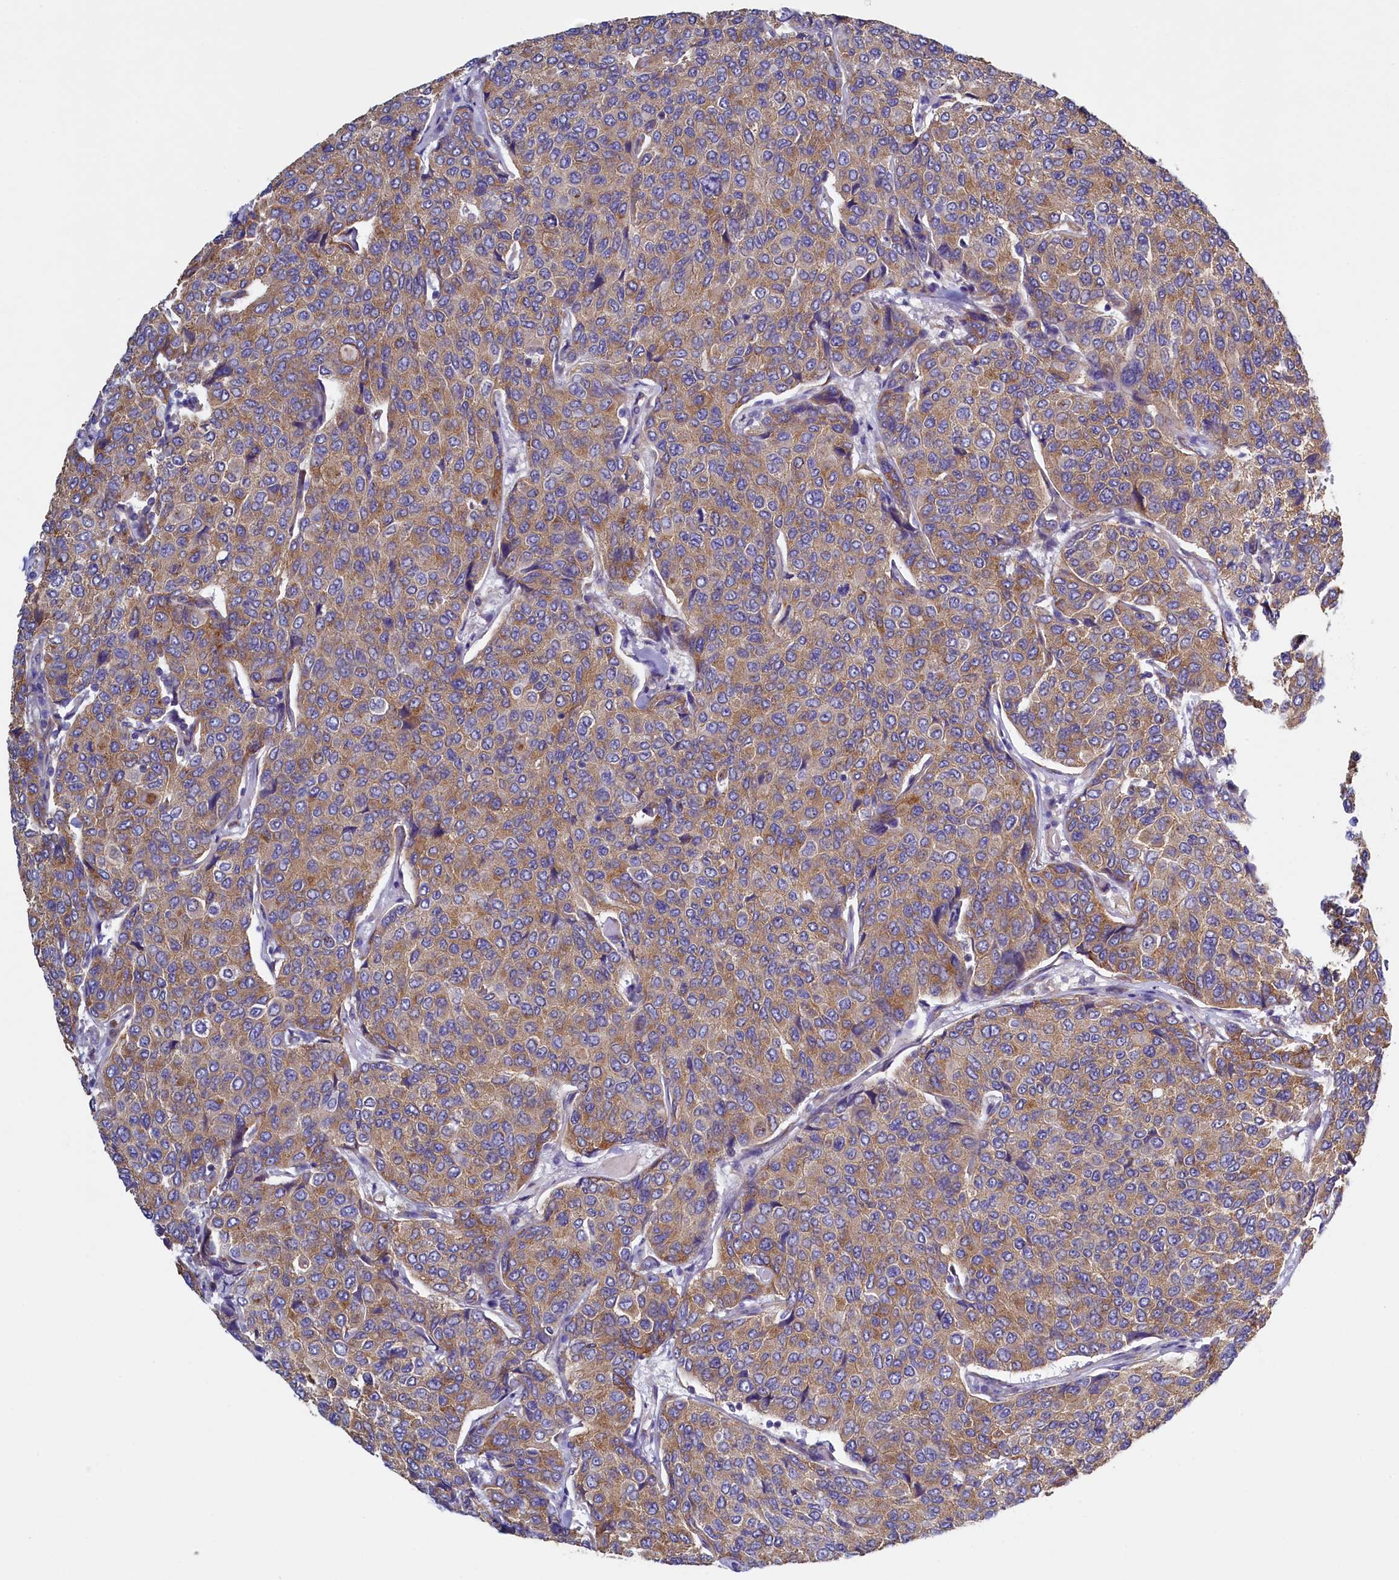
{"staining": {"intensity": "moderate", "quantity": ">75%", "location": "cytoplasmic/membranous"}, "tissue": "breast cancer", "cell_type": "Tumor cells", "image_type": "cancer", "snomed": [{"axis": "morphology", "description": "Duct carcinoma"}, {"axis": "topography", "description": "Breast"}], "caption": "Breast invasive ductal carcinoma stained for a protein shows moderate cytoplasmic/membranous positivity in tumor cells.", "gene": "GPR21", "patient": {"sex": "female", "age": 55}}